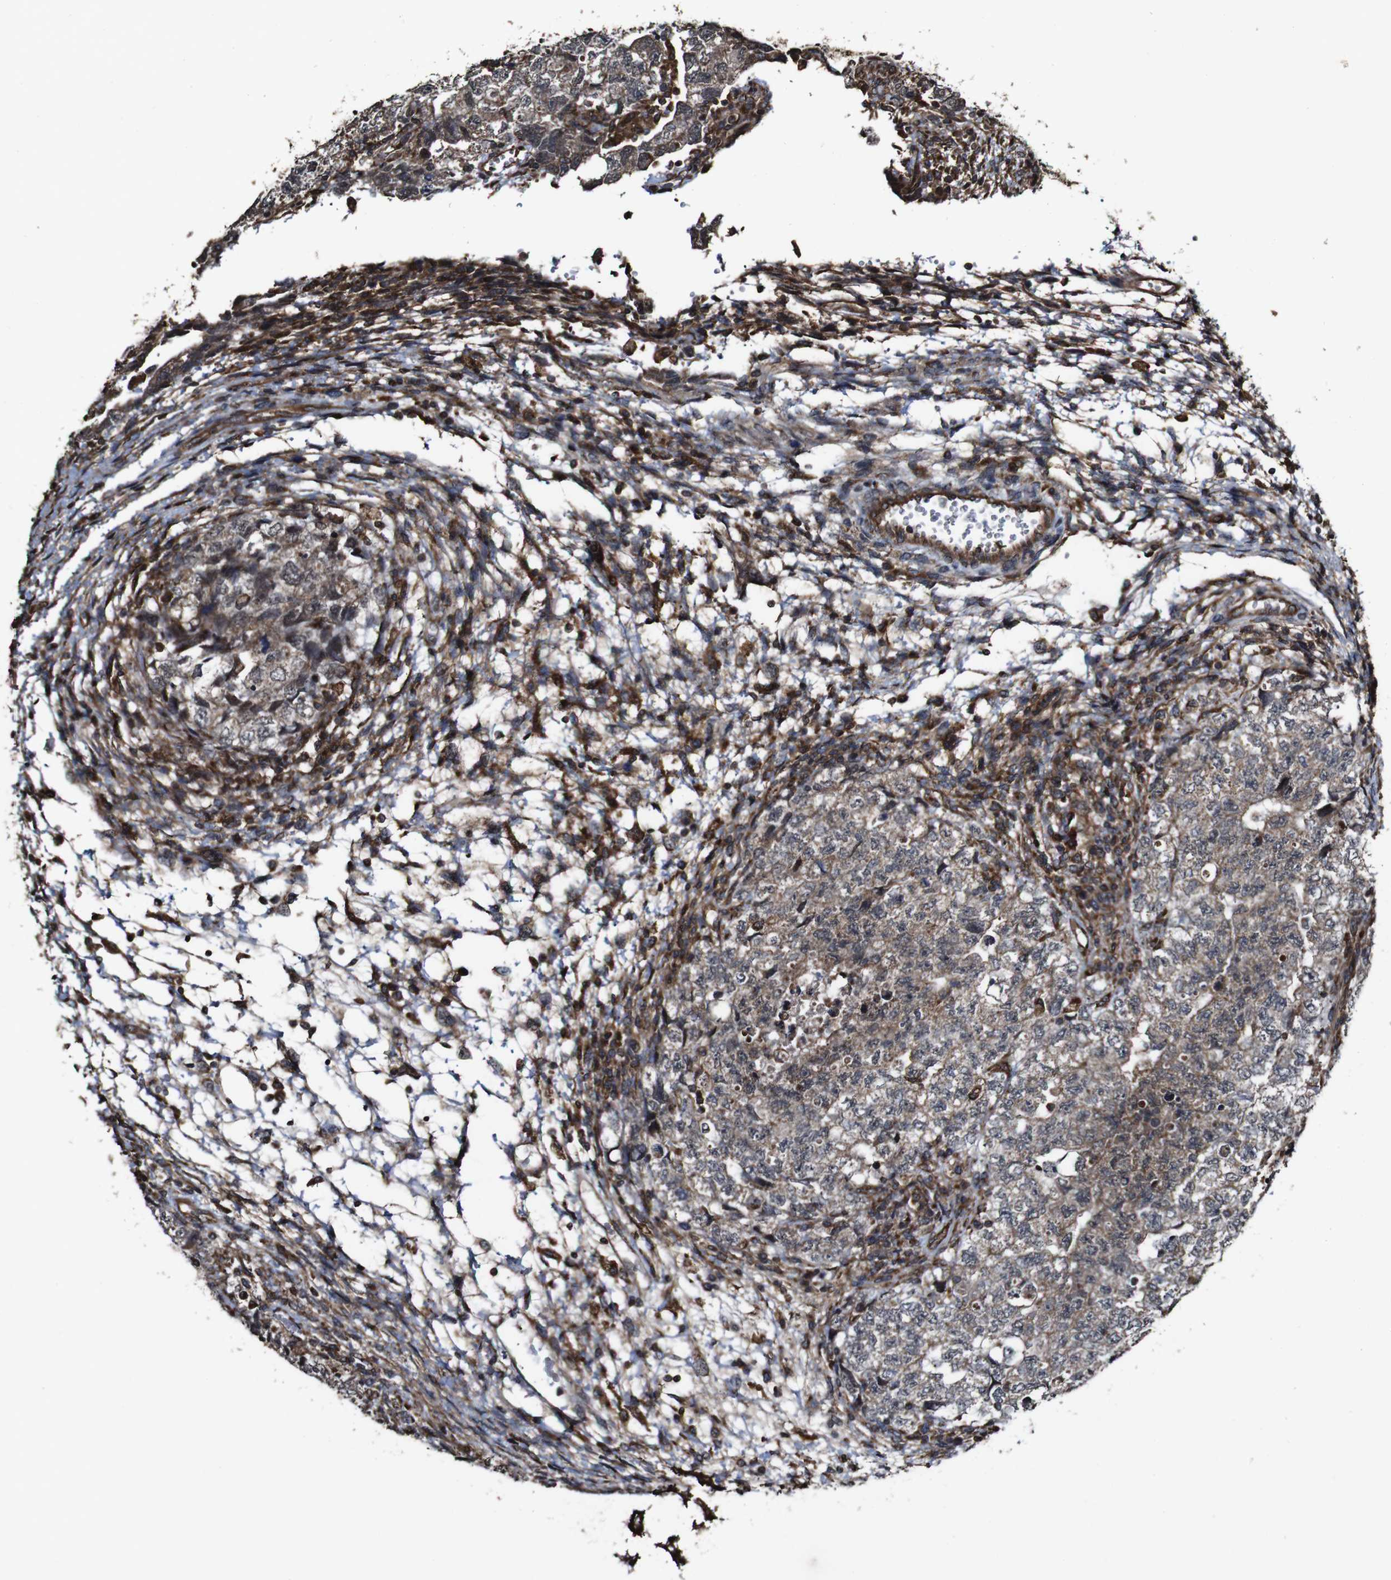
{"staining": {"intensity": "moderate", "quantity": "25%-75%", "location": "cytoplasmic/membranous"}, "tissue": "testis cancer", "cell_type": "Tumor cells", "image_type": "cancer", "snomed": [{"axis": "morphology", "description": "Carcinoma, Embryonal, NOS"}, {"axis": "topography", "description": "Testis"}], "caption": "The micrograph demonstrates immunohistochemical staining of testis embryonal carcinoma. There is moderate cytoplasmic/membranous expression is present in about 25%-75% of tumor cells. Immunohistochemistry (ihc) stains the protein in brown and the nuclei are stained blue.", "gene": "BTN3A3", "patient": {"sex": "male", "age": 36}}